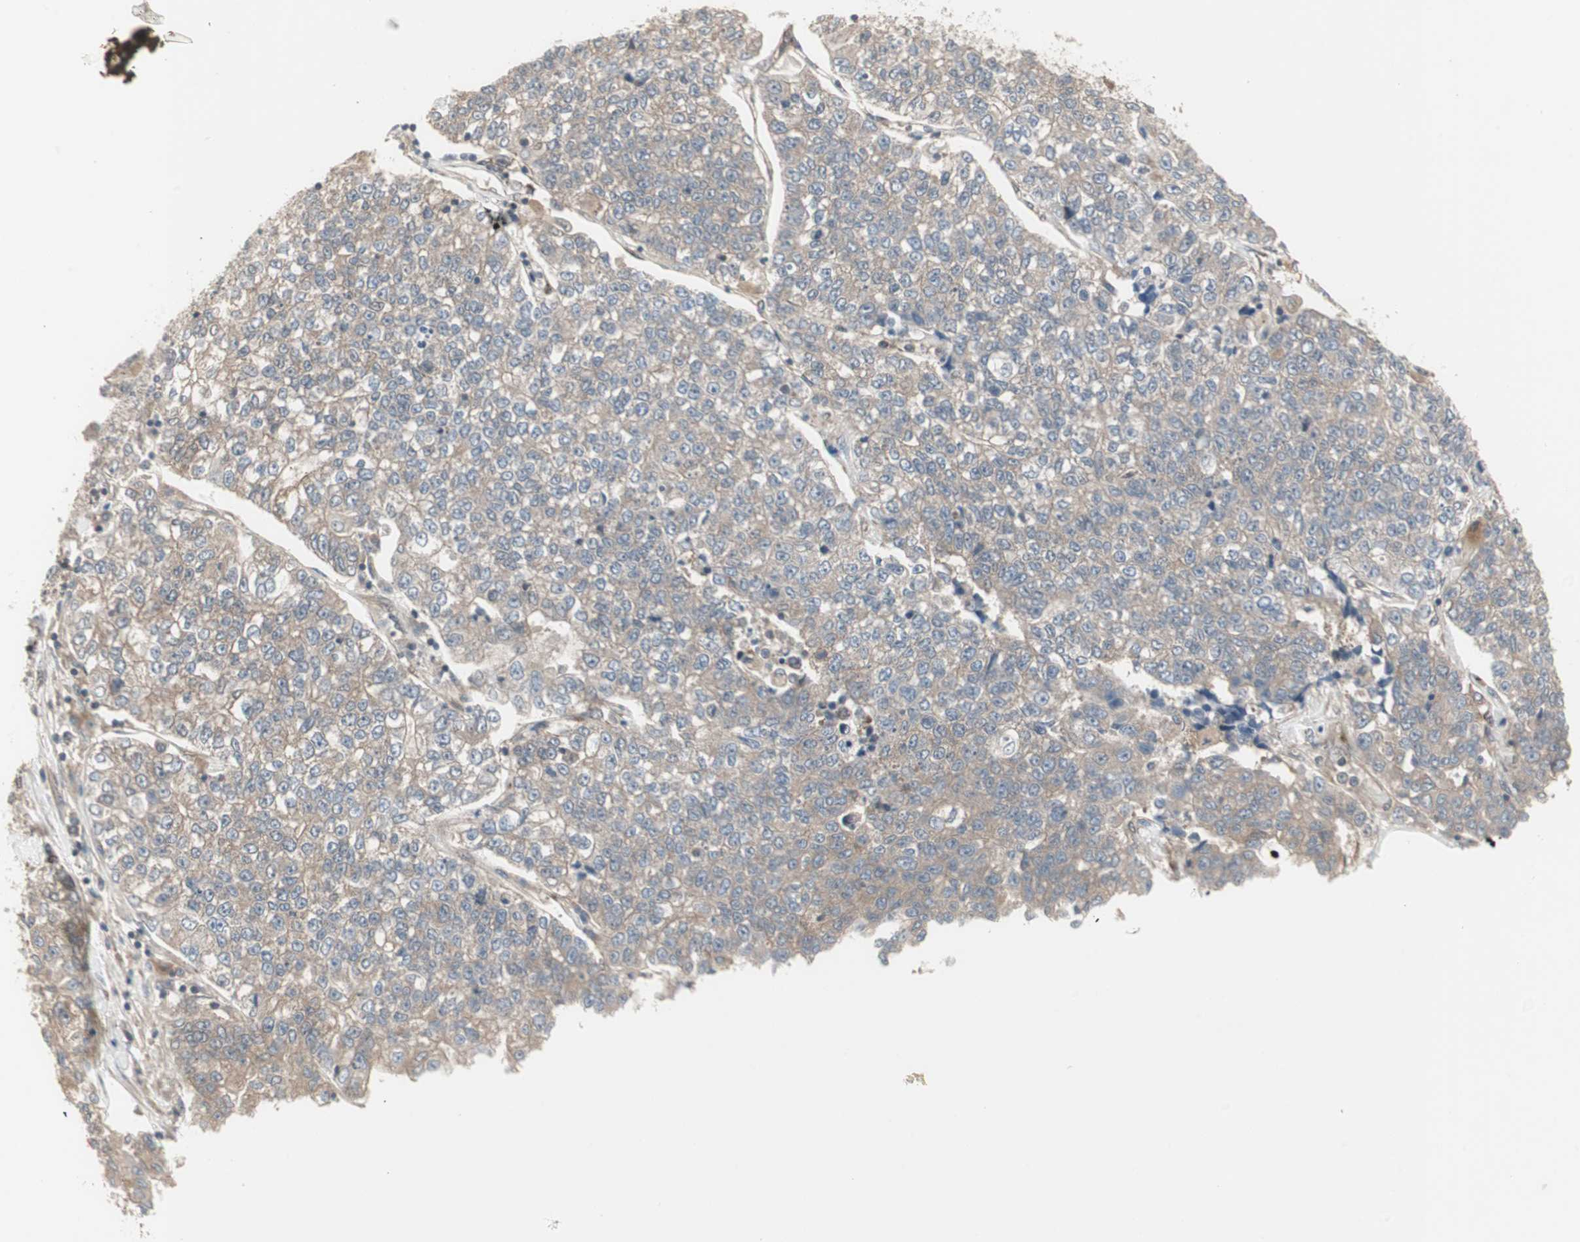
{"staining": {"intensity": "weak", "quantity": ">75%", "location": "cytoplasmic/membranous"}, "tissue": "lung cancer", "cell_type": "Tumor cells", "image_type": "cancer", "snomed": [{"axis": "morphology", "description": "Adenocarcinoma, NOS"}, {"axis": "topography", "description": "Lung"}], "caption": "Protein analysis of lung cancer tissue displays weak cytoplasmic/membranous staining in about >75% of tumor cells.", "gene": "PFDN1", "patient": {"sex": "male", "age": 49}}